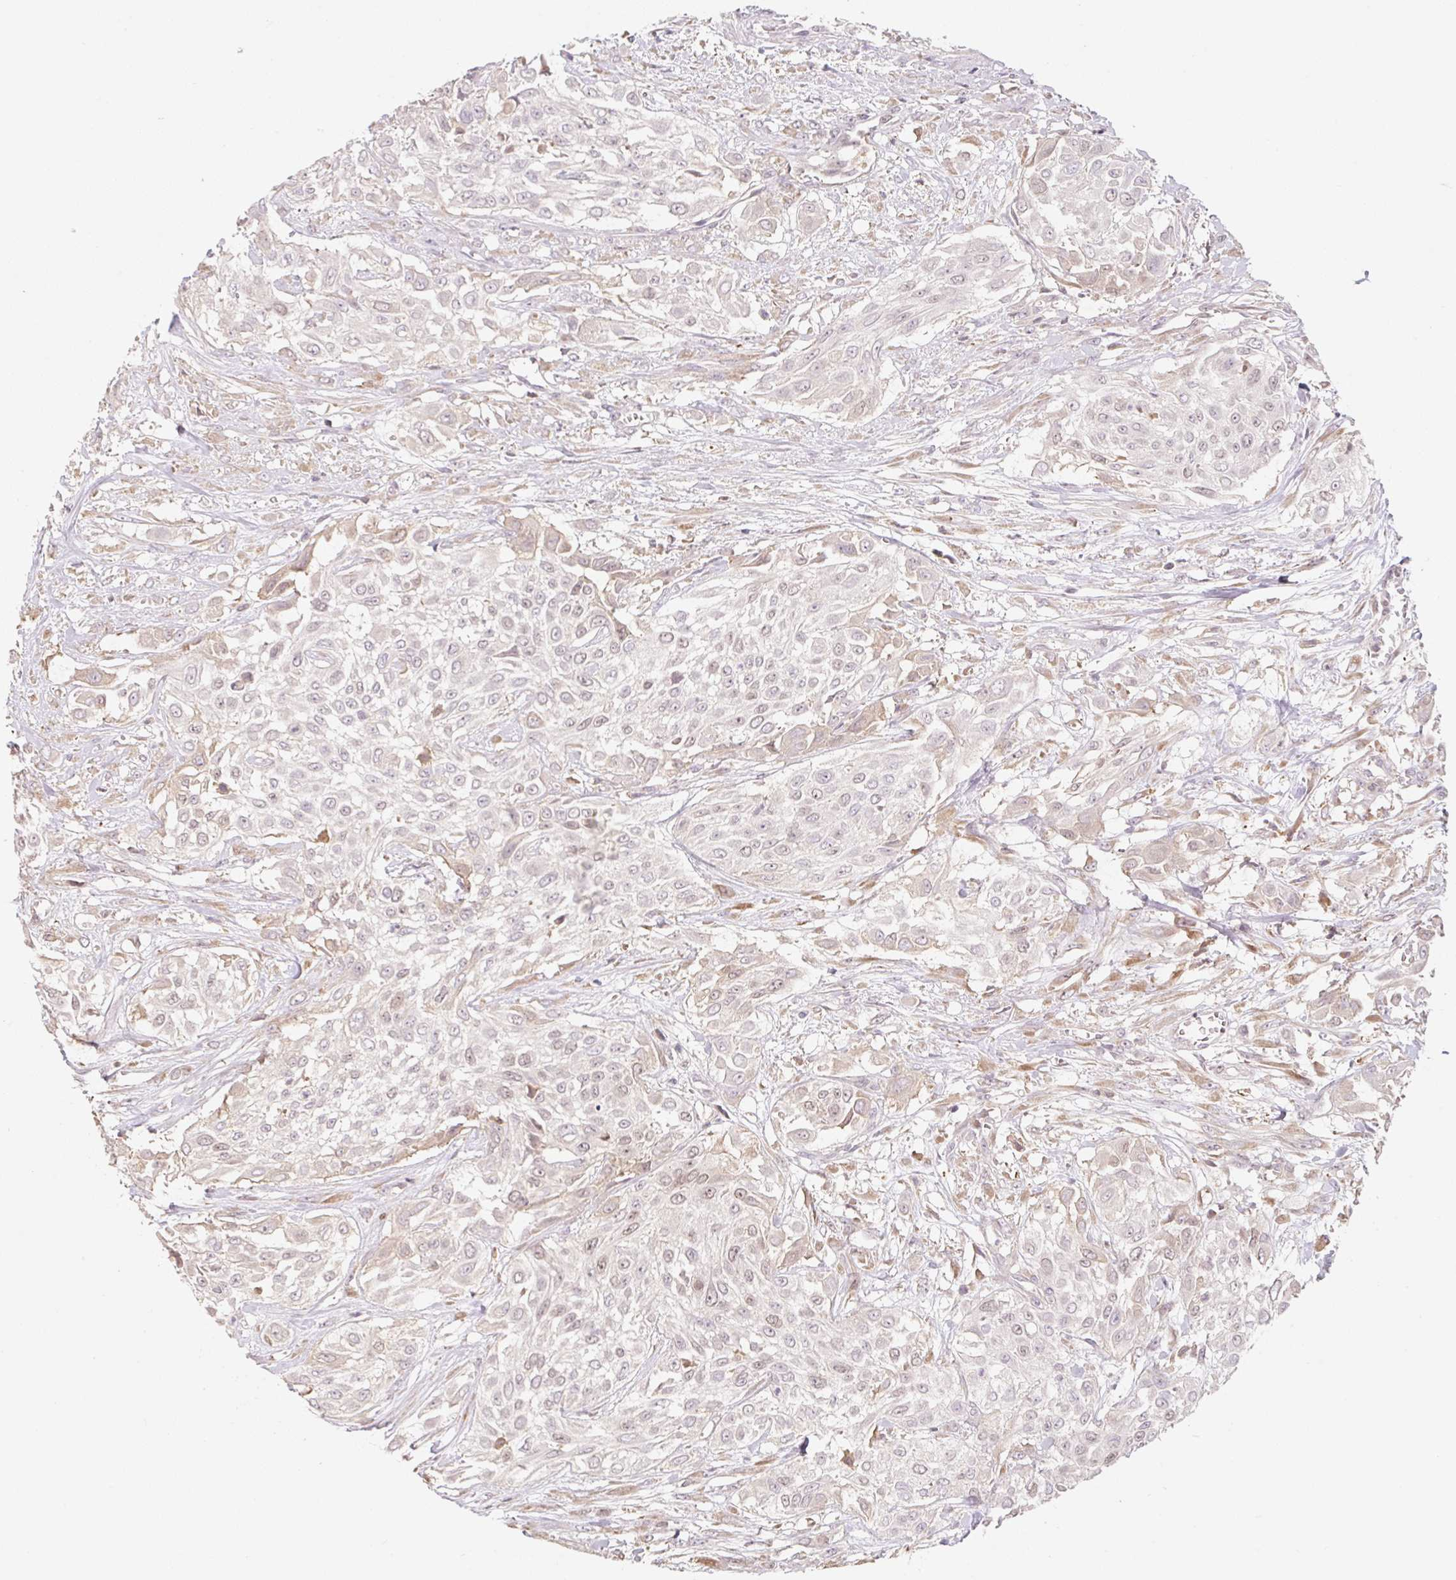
{"staining": {"intensity": "weak", "quantity": "<25%", "location": "nuclear"}, "tissue": "urothelial cancer", "cell_type": "Tumor cells", "image_type": "cancer", "snomed": [{"axis": "morphology", "description": "Urothelial carcinoma, High grade"}, {"axis": "topography", "description": "Urinary bladder"}], "caption": "An immunohistochemistry (IHC) image of high-grade urothelial carcinoma is shown. There is no staining in tumor cells of high-grade urothelial carcinoma.", "gene": "MIA2", "patient": {"sex": "male", "age": 57}}